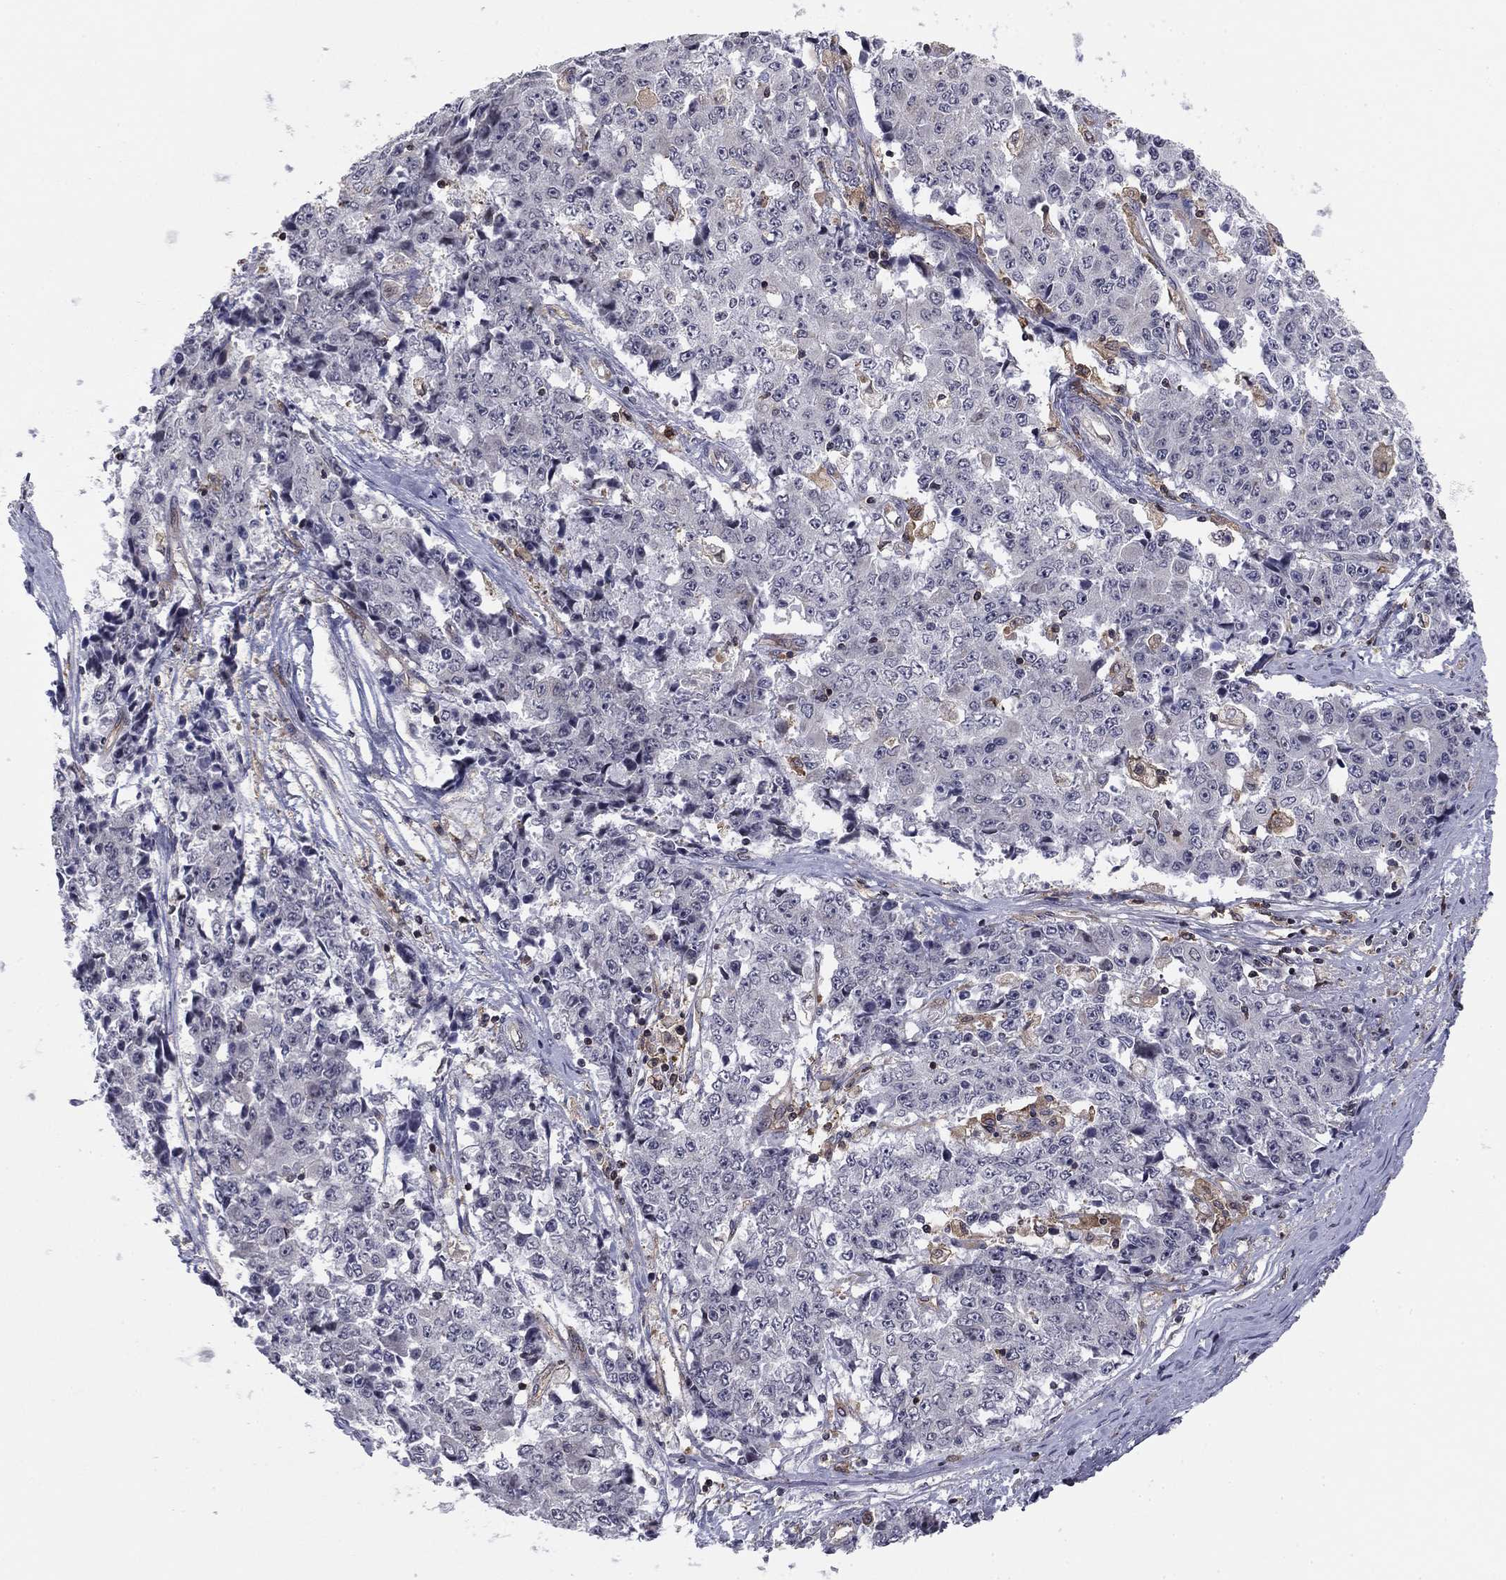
{"staining": {"intensity": "negative", "quantity": "none", "location": "none"}, "tissue": "ovarian cancer", "cell_type": "Tumor cells", "image_type": "cancer", "snomed": [{"axis": "morphology", "description": "Carcinoma, endometroid"}, {"axis": "topography", "description": "Ovary"}], "caption": "This is a histopathology image of immunohistochemistry (IHC) staining of ovarian cancer (endometroid carcinoma), which shows no positivity in tumor cells.", "gene": "PLCB2", "patient": {"sex": "female", "age": 42}}